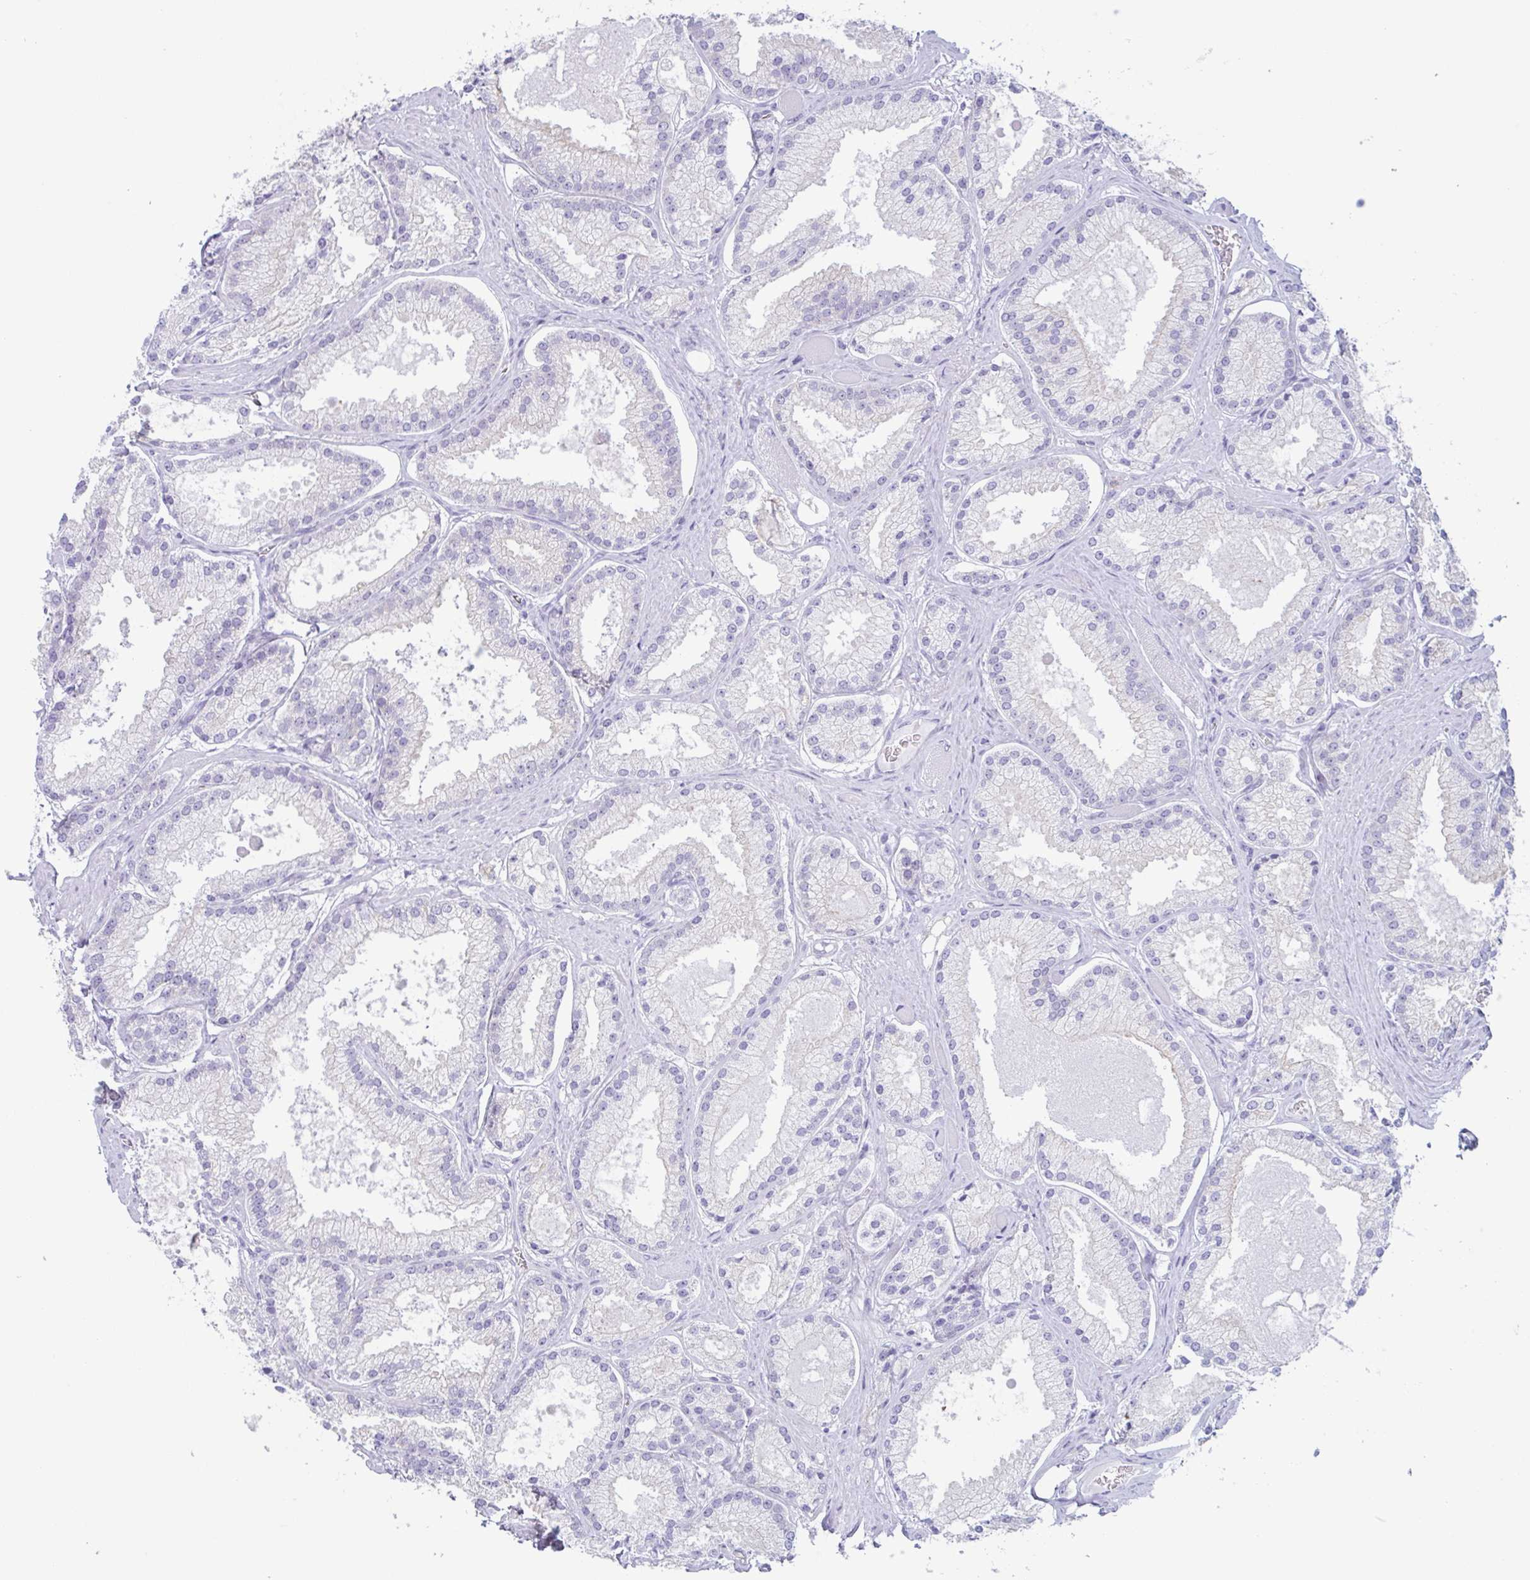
{"staining": {"intensity": "negative", "quantity": "none", "location": "none"}, "tissue": "prostate cancer", "cell_type": "Tumor cells", "image_type": "cancer", "snomed": [{"axis": "morphology", "description": "Adenocarcinoma, High grade"}, {"axis": "topography", "description": "Prostate"}], "caption": "DAB (3,3'-diaminobenzidine) immunohistochemical staining of high-grade adenocarcinoma (prostate) shows no significant positivity in tumor cells.", "gene": "DTWD2", "patient": {"sex": "male", "age": 68}}